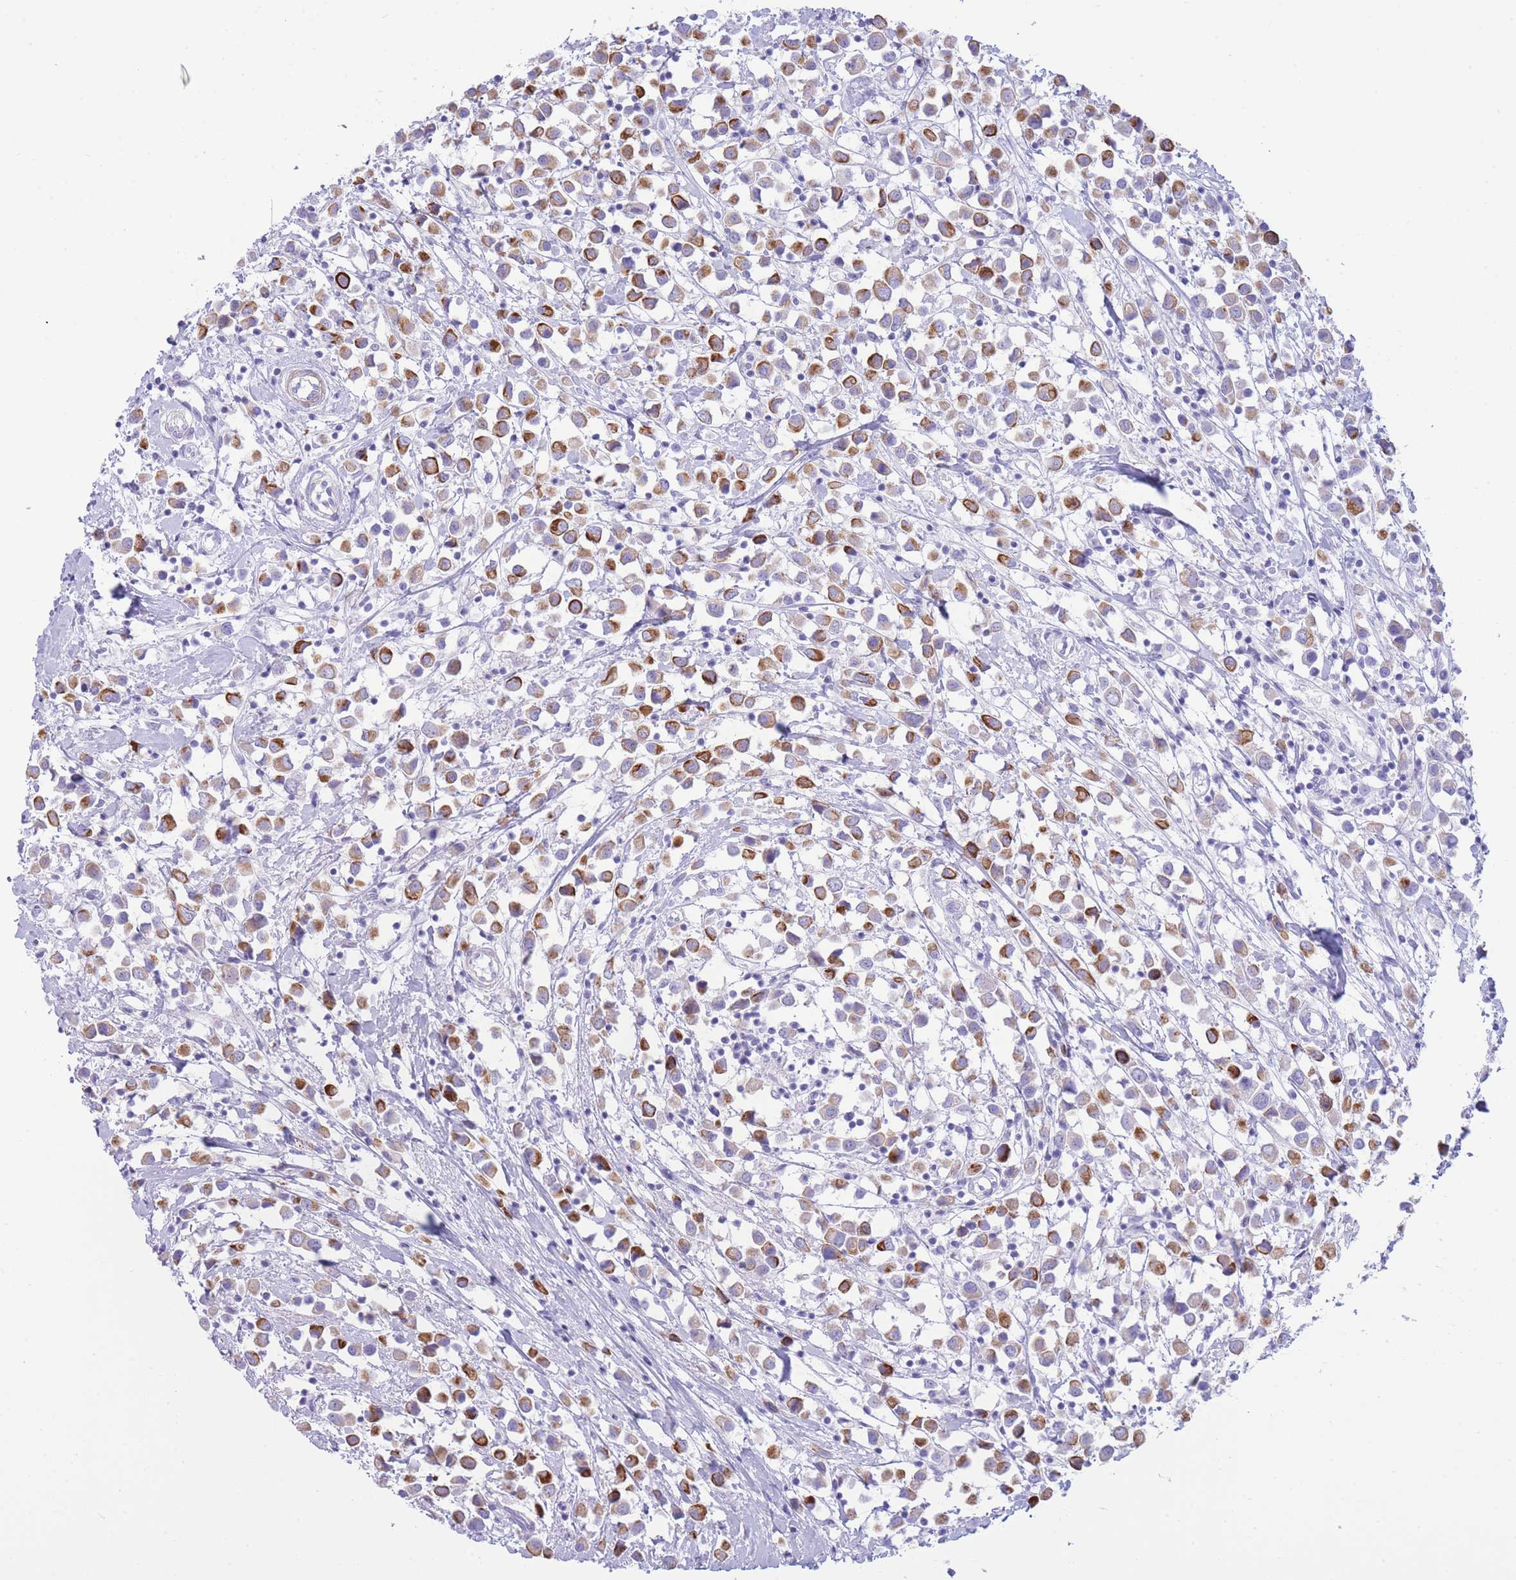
{"staining": {"intensity": "moderate", "quantity": "25%-75%", "location": "cytoplasmic/membranous"}, "tissue": "breast cancer", "cell_type": "Tumor cells", "image_type": "cancer", "snomed": [{"axis": "morphology", "description": "Duct carcinoma"}, {"axis": "topography", "description": "Breast"}], "caption": "Immunohistochemistry staining of invasive ductal carcinoma (breast), which reveals medium levels of moderate cytoplasmic/membranous staining in about 25%-75% of tumor cells indicating moderate cytoplasmic/membranous protein expression. The staining was performed using DAB (brown) for protein detection and nuclei were counterstained in hematoxylin (blue).", "gene": "VWA8", "patient": {"sex": "female", "age": 61}}